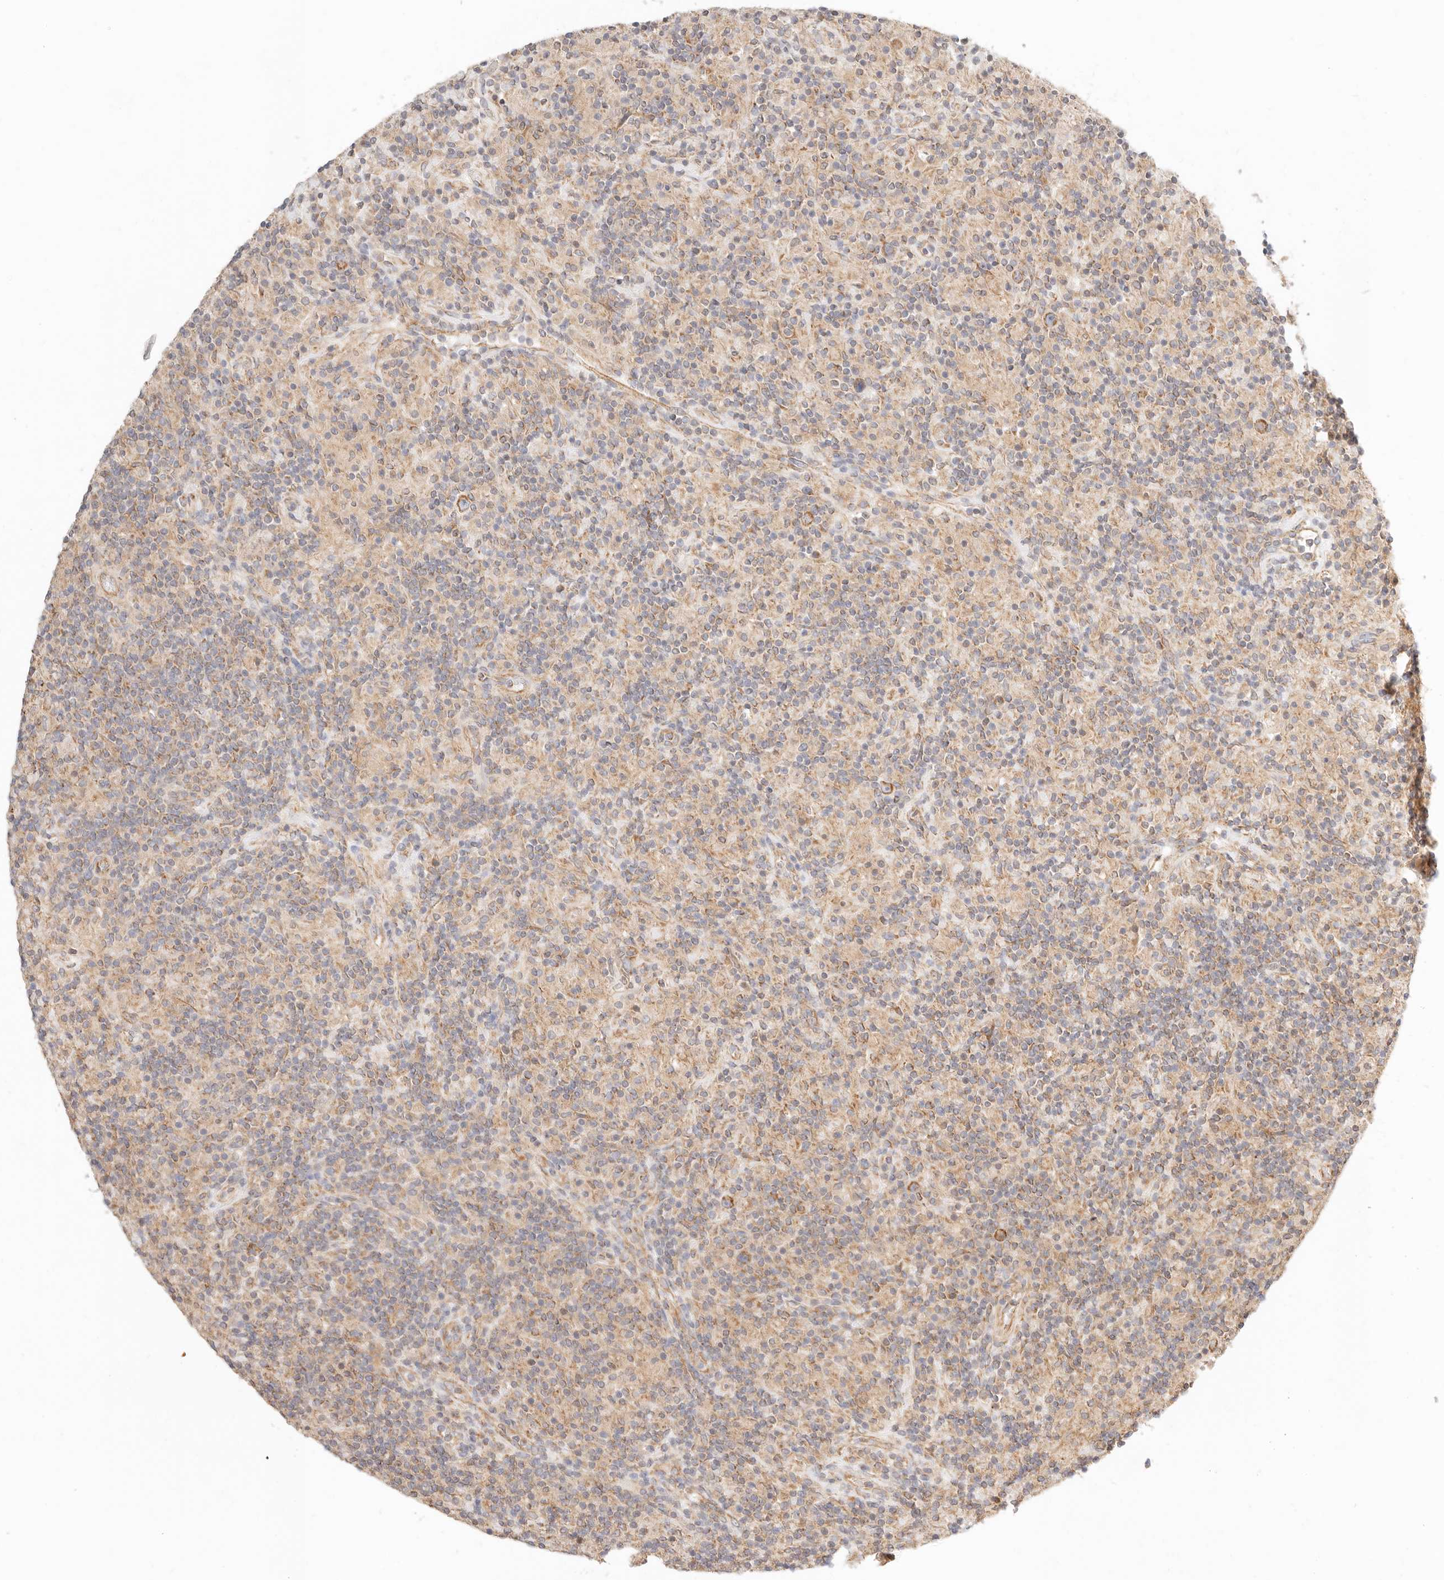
{"staining": {"intensity": "moderate", "quantity": ">75%", "location": "cytoplasmic/membranous"}, "tissue": "lymphoma", "cell_type": "Tumor cells", "image_type": "cancer", "snomed": [{"axis": "morphology", "description": "Hodgkin's disease, NOS"}, {"axis": "topography", "description": "Lymph node"}], "caption": "Lymphoma stained with a protein marker shows moderate staining in tumor cells.", "gene": "ZC3H11A", "patient": {"sex": "male", "age": 70}}